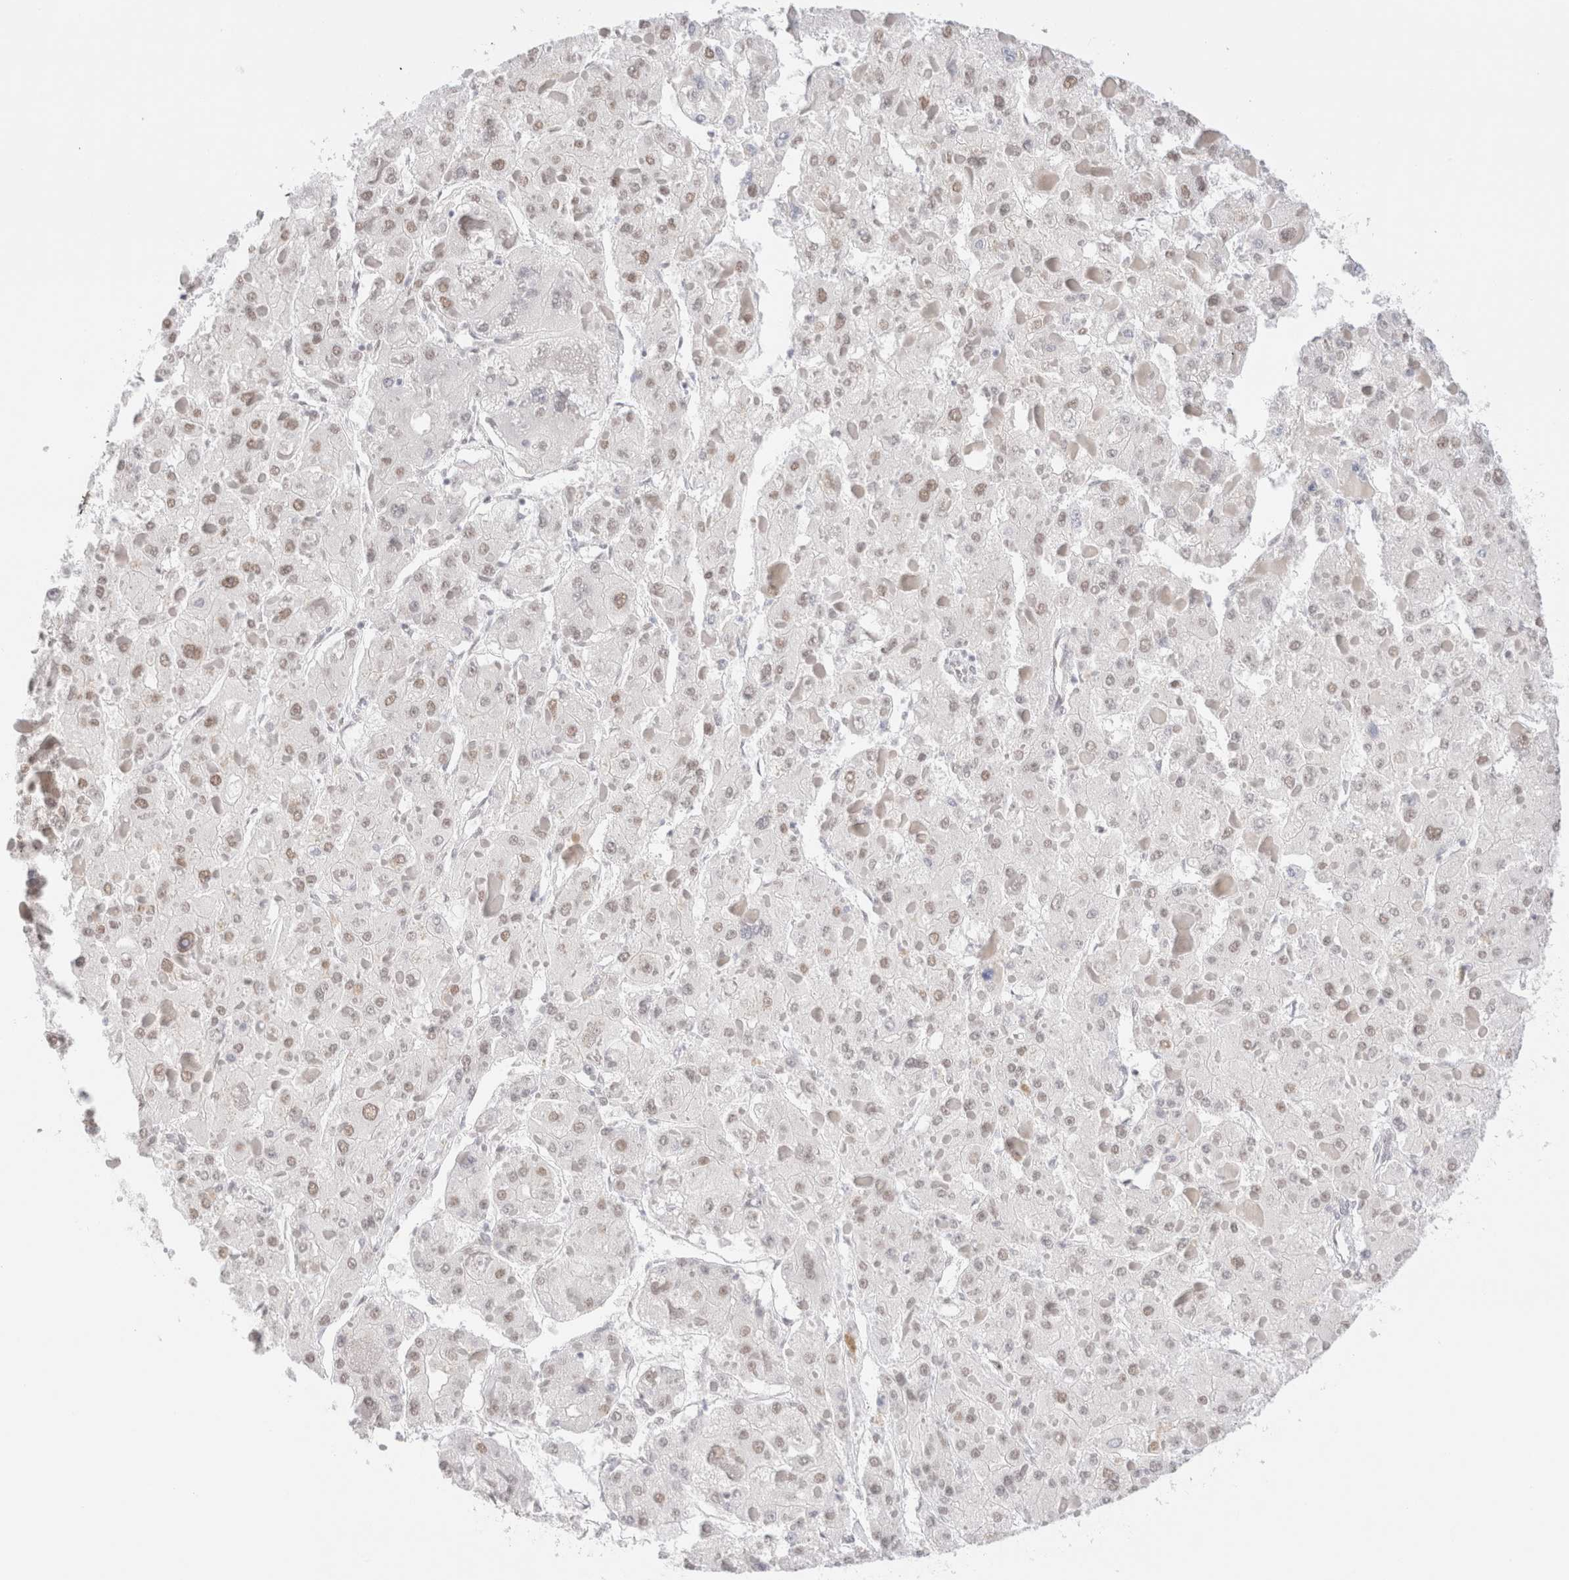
{"staining": {"intensity": "weak", "quantity": "25%-75%", "location": "nuclear"}, "tissue": "liver cancer", "cell_type": "Tumor cells", "image_type": "cancer", "snomed": [{"axis": "morphology", "description": "Carcinoma, Hepatocellular, NOS"}, {"axis": "topography", "description": "Liver"}], "caption": "Immunohistochemistry (IHC) histopathology image of human liver cancer stained for a protein (brown), which exhibits low levels of weak nuclear positivity in about 25%-75% of tumor cells.", "gene": "SUPT3H", "patient": {"sex": "female", "age": 73}}